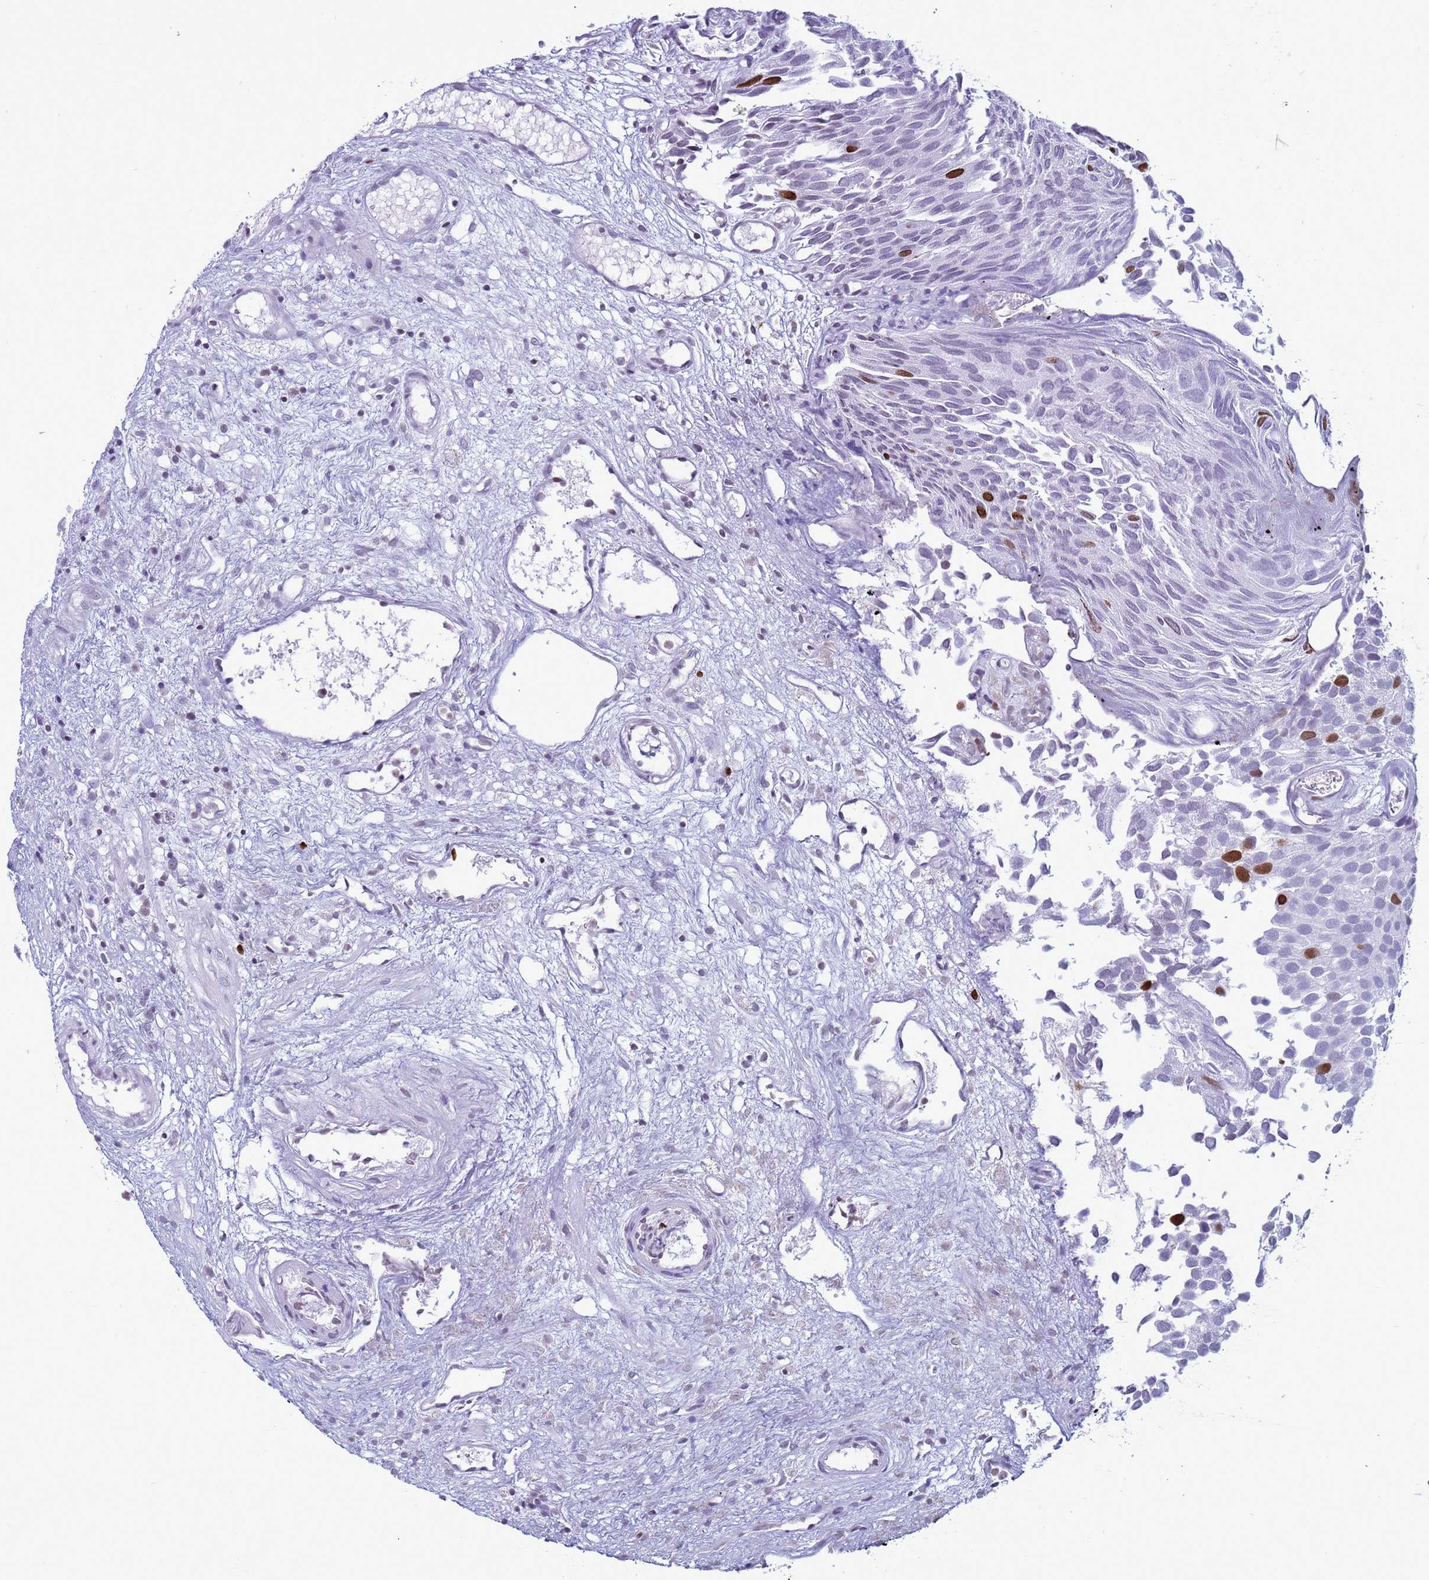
{"staining": {"intensity": "strong", "quantity": "<25%", "location": "nuclear"}, "tissue": "urothelial cancer", "cell_type": "Tumor cells", "image_type": "cancer", "snomed": [{"axis": "morphology", "description": "Urothelial carcinoma, Low grade"}, {"axis": "topography", "description": "Urinary bladder"}], "caption": "Protein staining by IHC exhibits strong nuclear positivity in approximately <25% of tumor cells in urothelial carcinoma (low-grade). (Brightfield microscopy of DAB IHC at high magnification).", "gene": "H4C8", "patient": {"sex": "male", "age": 89}}